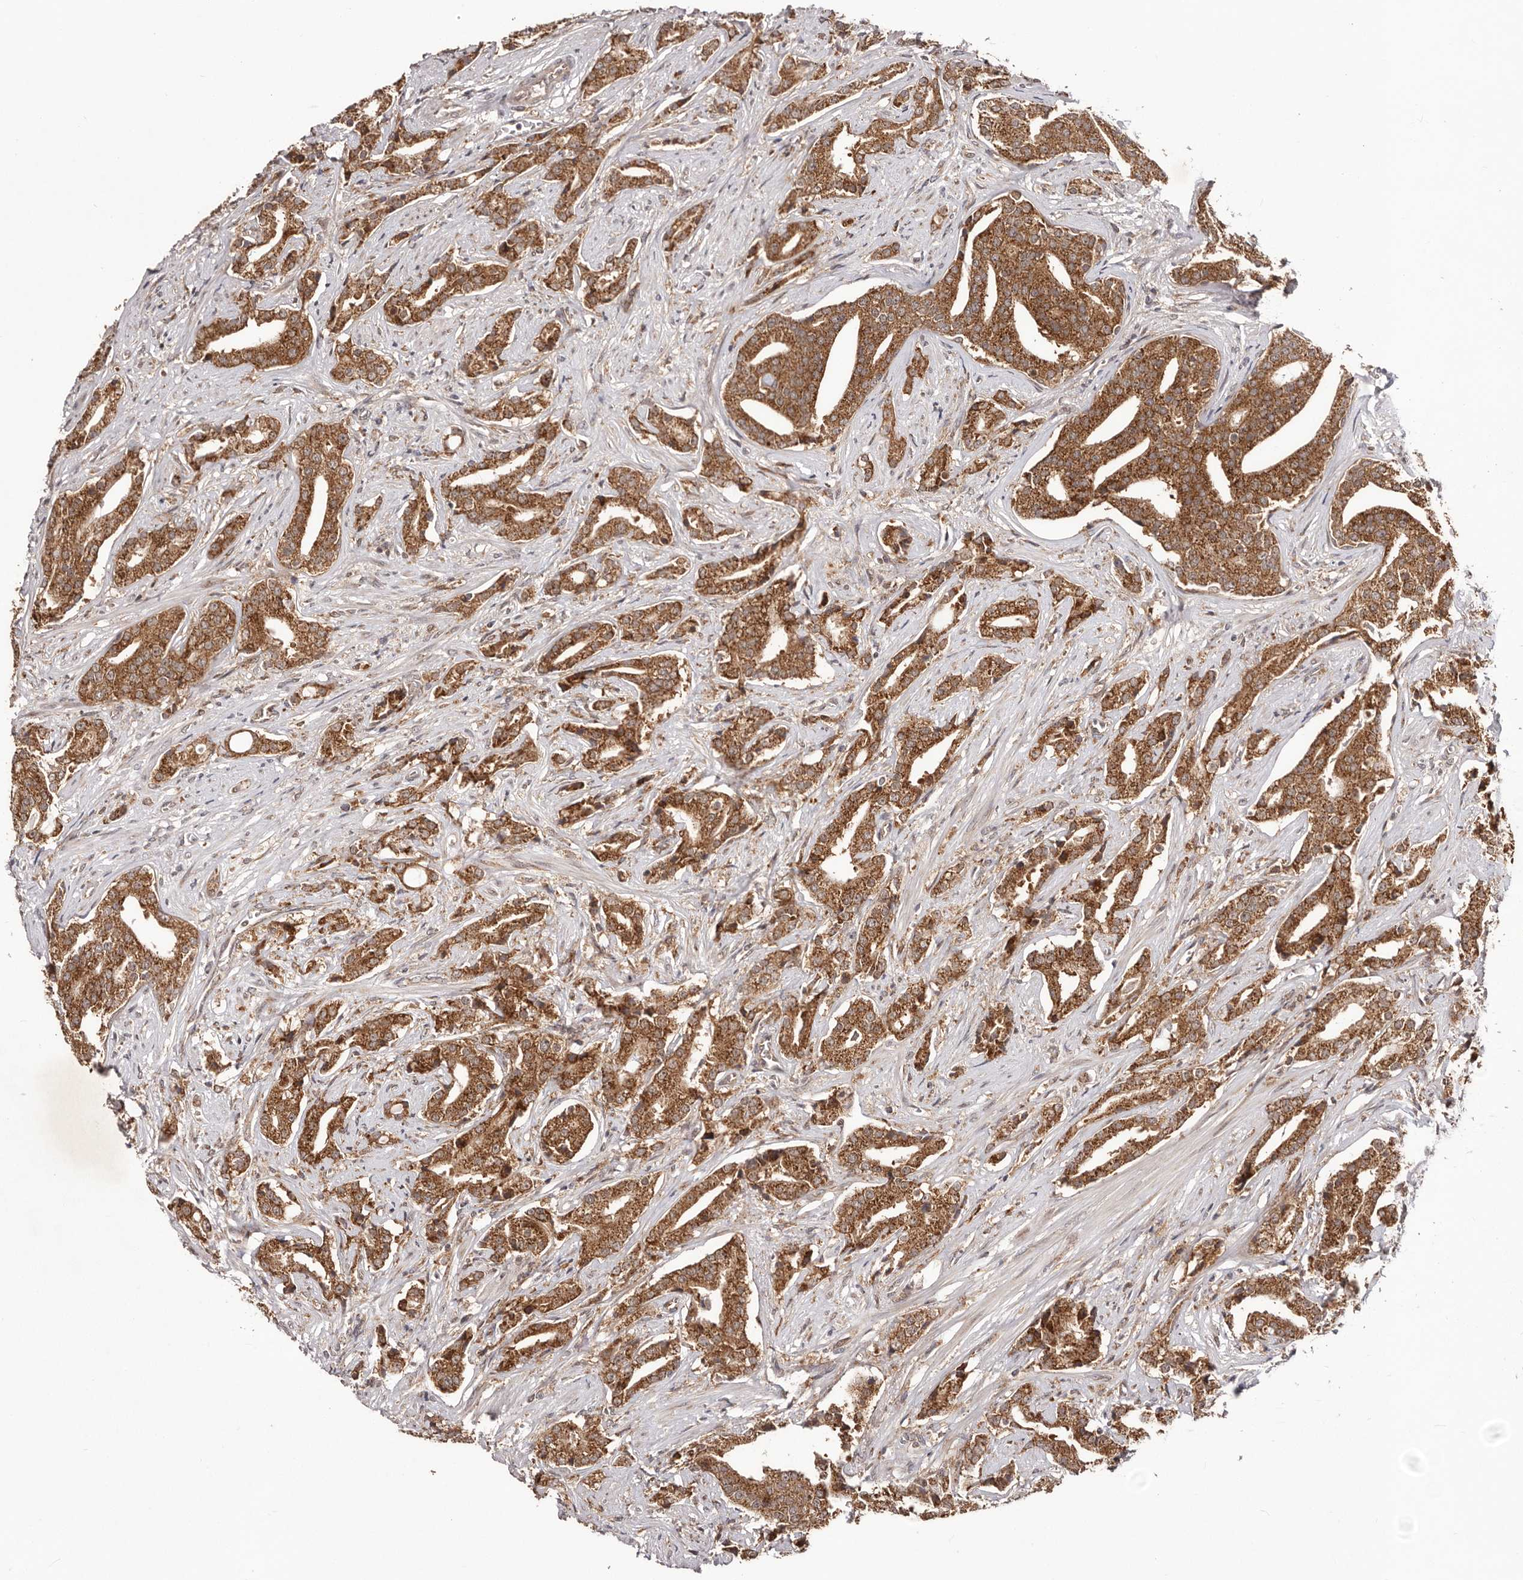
{"staining": {"intensity": "strong", "quantity": ">75%", "location": "cytoplasmic/membranous"}, "tissue": "prostate cancer", "cell_type": "Tumor cells", "image_type": "cancer", "snomed": [{"axis": "morphology", "description": "Adenocarcinoma, Low grade"}, {"axis": "topography", "description": "Prostate"}], "caption": "Prostate low-grade adenocarcinoma stained for a protein reveals strong cytoplasmic/membranous positivity in tumor cells. Immunohistochemistry (ihc) stains the protein in brown and the nuclei are stained blue.", "gene": "EGR3", "patient": {"sex": "male", "age": 67}}